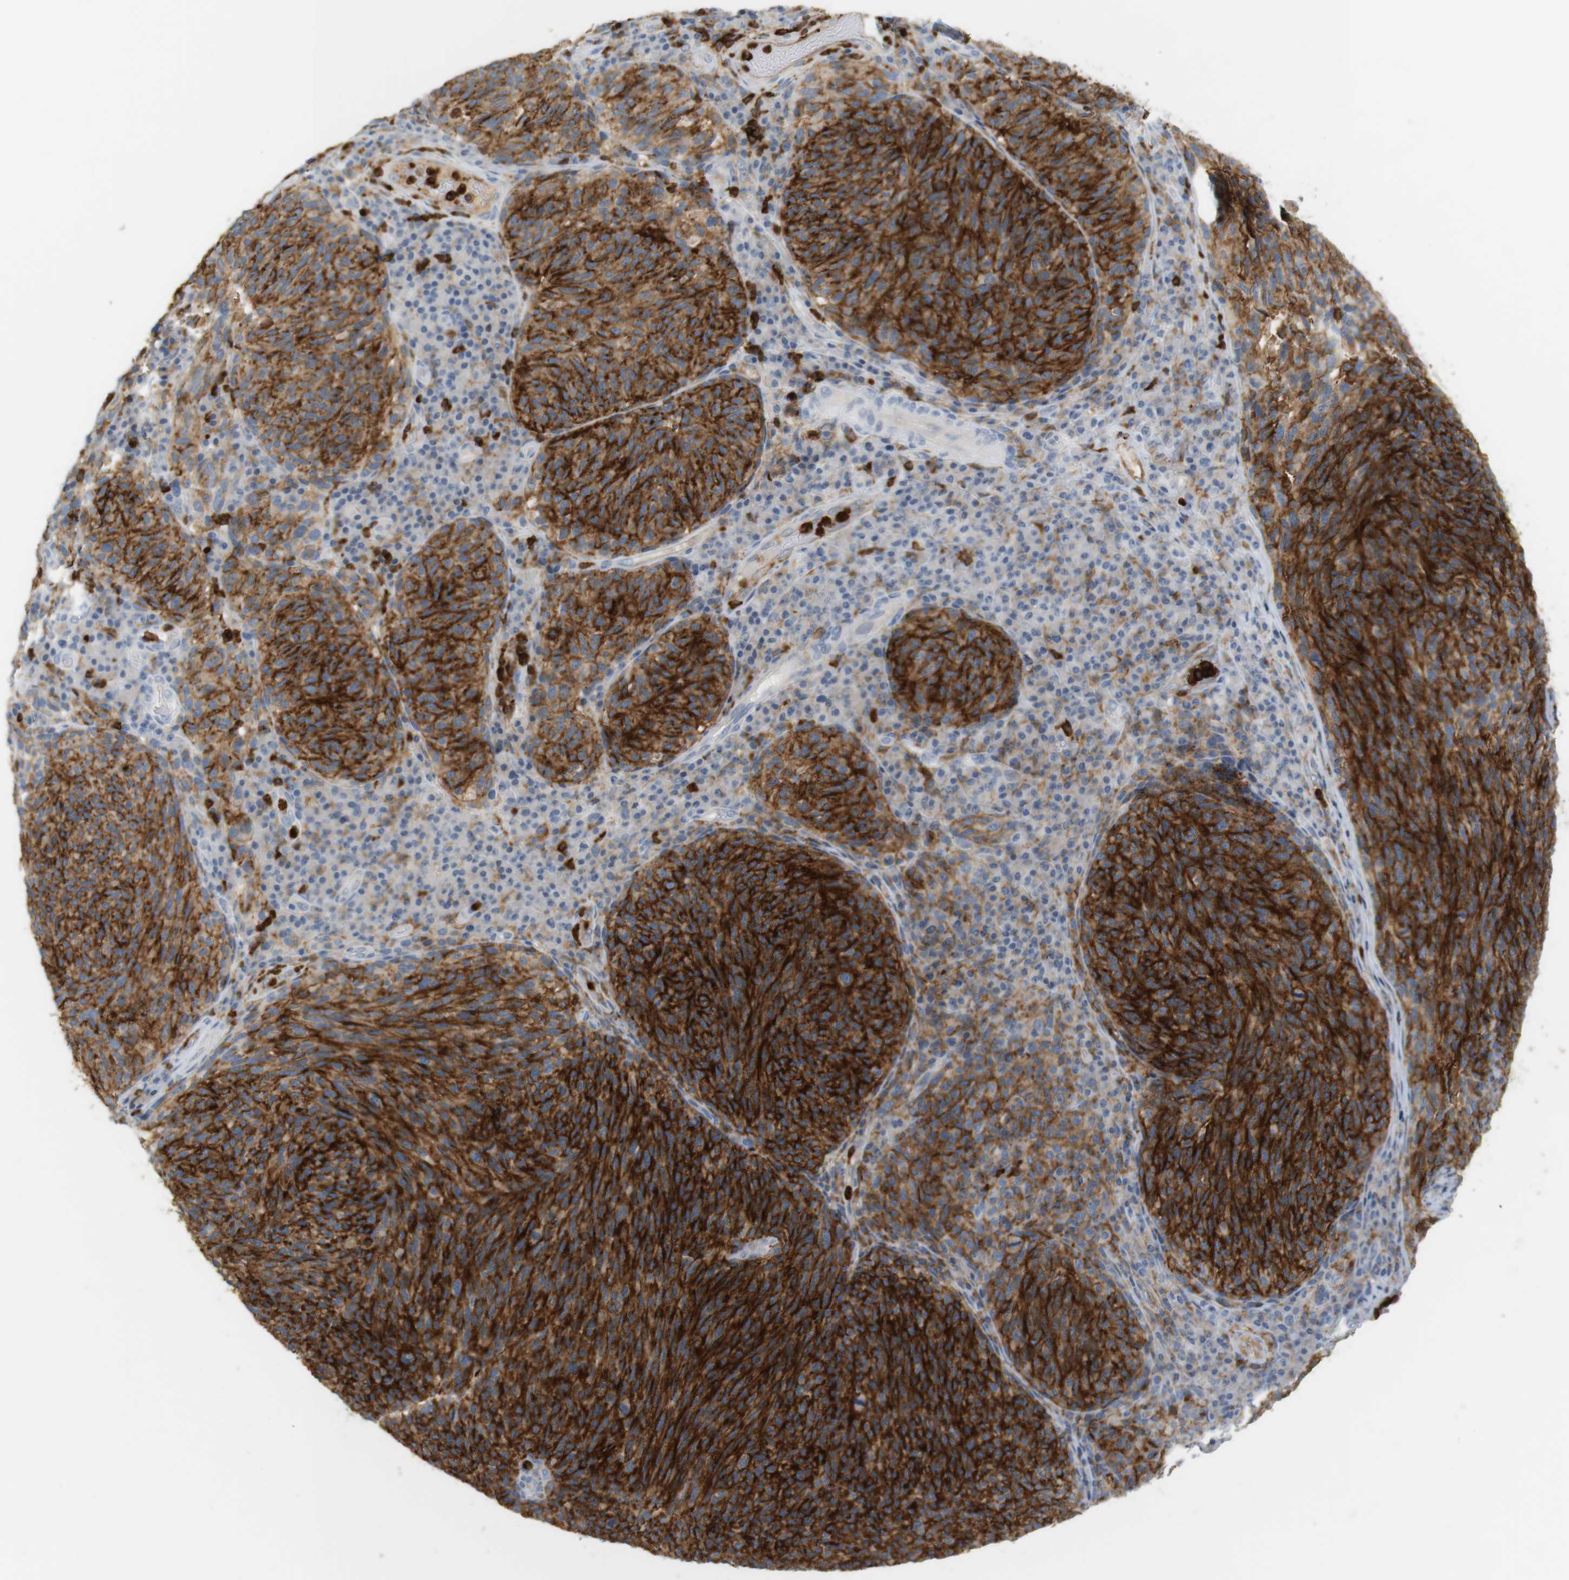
{"staining": {"intensity": "strong", "quantity": ">75%", "location": "cytoplasmic/membranous"}, "tissue": "melanoma", "cell_type": "Tumor cells", "image_type": "cancer", "snomed": [{"axis": "morphology", "description": "Malignant melanoma, NOS"}, {"axis": "topography", "description": "Skin"}], "caption": "Human malignant melanoma stained with a brown dye shows strong cytoplasmic/membranous positive expression in about >75% of tumor cells.", "gene": "SIRPA", "patient": {"sex": "female", "age": 73}}